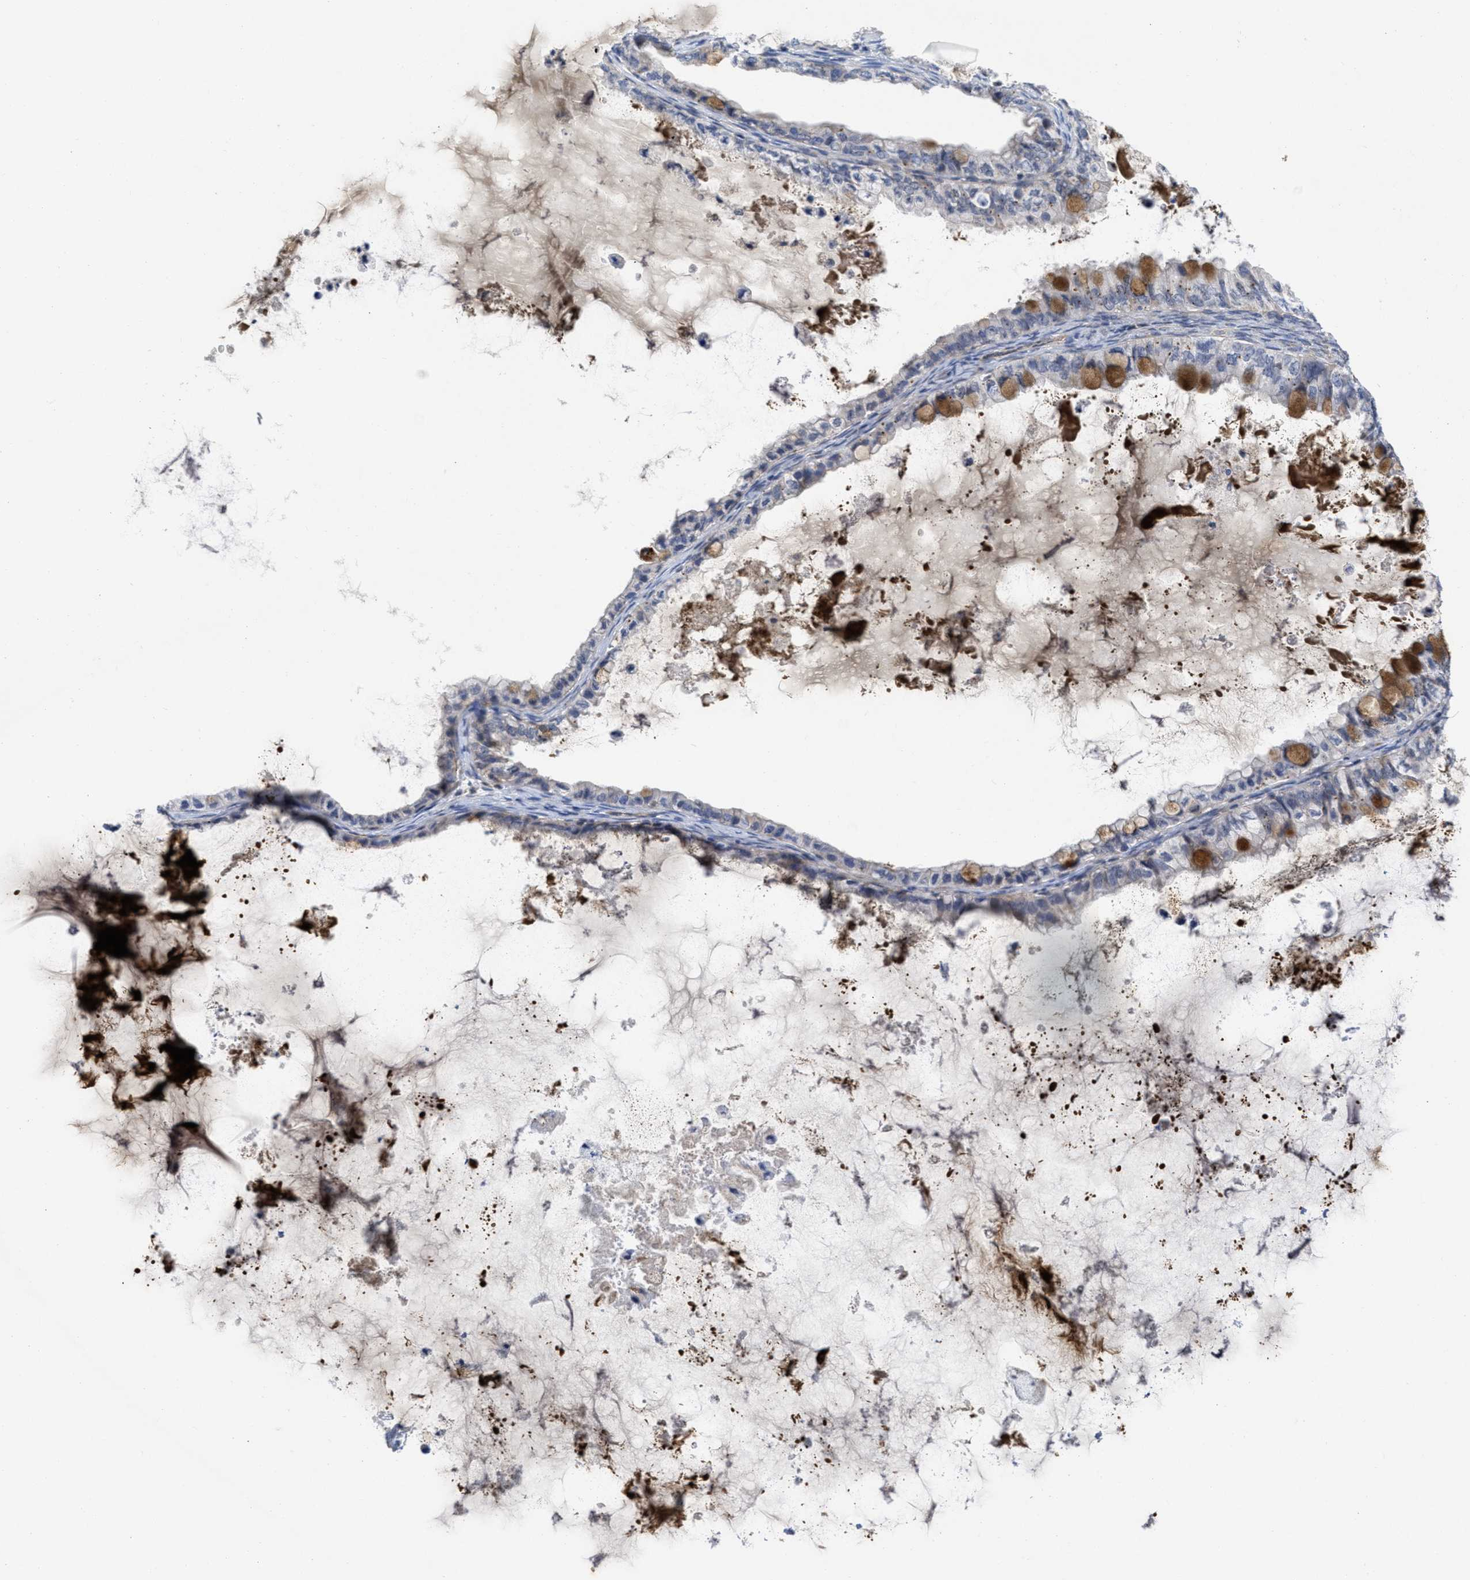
{"staining": {"intensity": "moderate", "quantity": "<25%", "location": "cytoplasmic/membranous"}, "tissue": "ovarian cancer", "cell_type": "Tumor cells", "image_type": "cancer", "snomed": [{"axis": "morphology", "description": "Cystadenocarcinoma, mucinous, NOS"}, {"axis": "topography", "description": "Ovary"}], "caption": "Protein analysis of ovarian mucinous cystadenocarcinoma tissue exhibits moderate cytoplasmic/membranous expression in approximately <25% of tumor cells.", "gene": "ARHGEF26", "patient": {"sex": "female", "age": 80}}